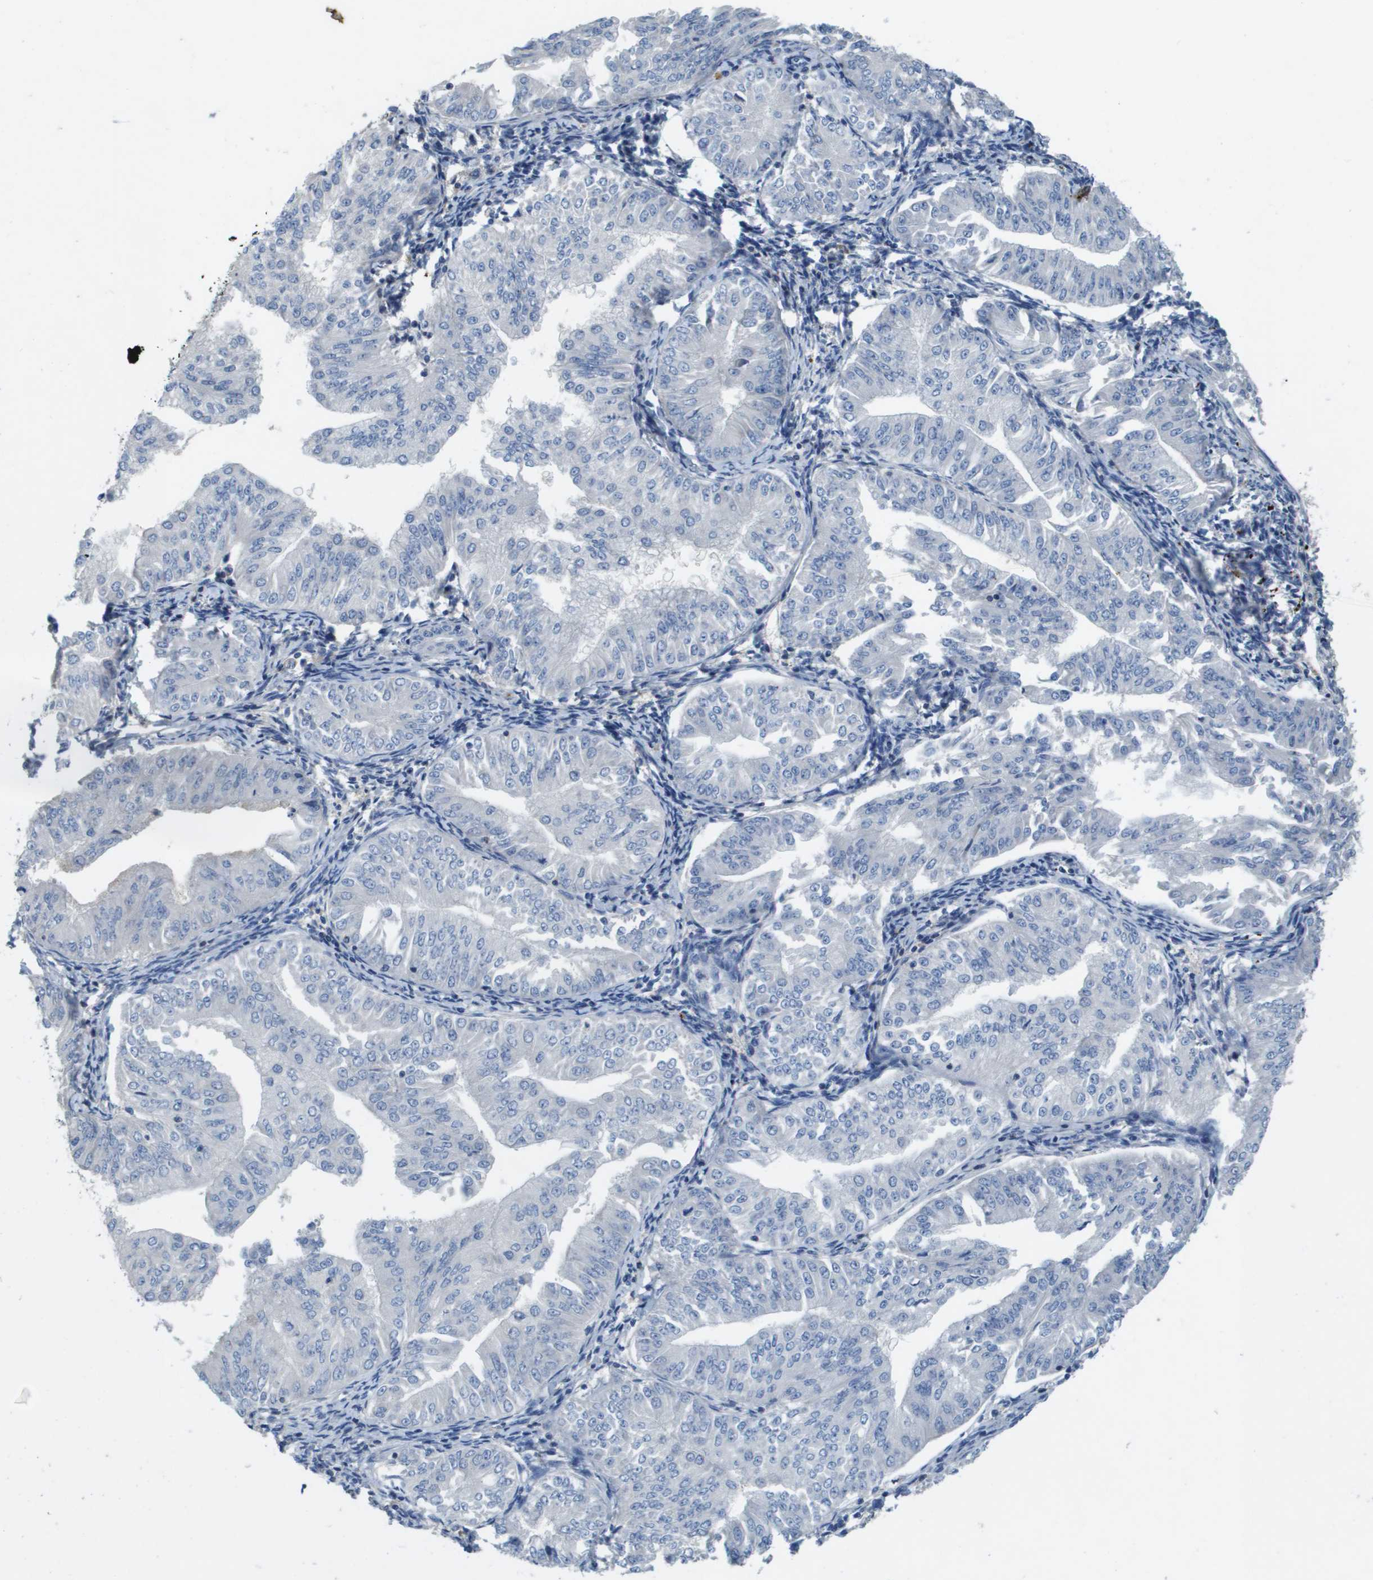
{"staining": {"intensity": "negative", "quantity": "none", "location": "none"}, "tissue": "endometrial cancer", "cell_type": "Tumor cells", "image_type": "cancer", "snomed": [{"axis": "morphology", "description": "Normal tissue, NOS"}, {"axis": "morphology", "description": "Adenocarcinoma, NOS"}, {"axis": "topography", "description": "Endometrium"}], "caption": "This is an IHC histopathology image of human endometrial cancer. There is no staining in tumor cells.", "gene": "SCN4B", "patient": {"sex": "female", "age": 53}}